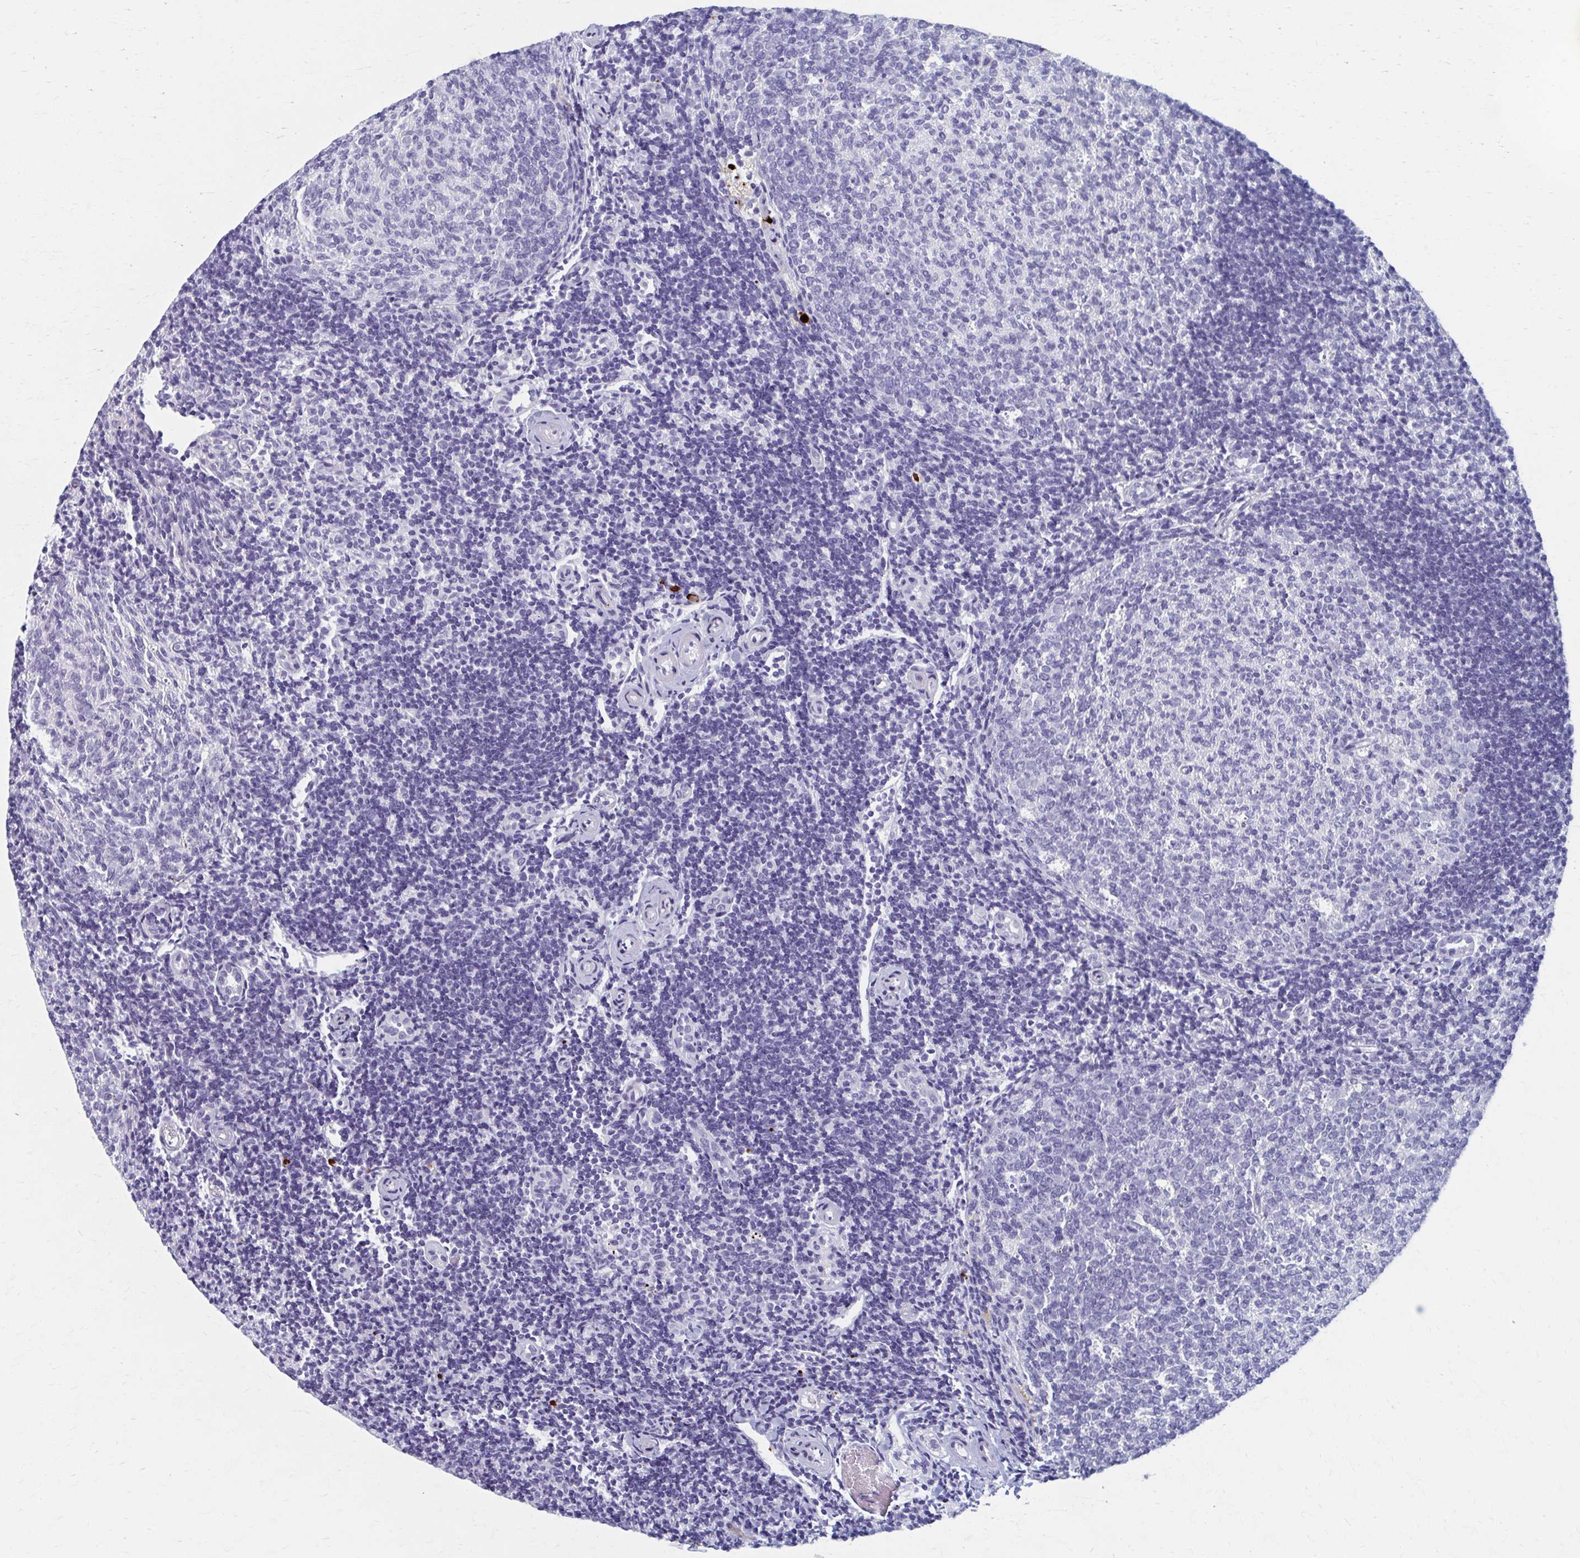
{"staining": {"intensity": "negative", "quantity": "none", "location": "none"}, "tissue": "tonsil", "cell_type": "Germinal center cells", "image_type": "normal", "snomed": [{"axis": "morphology", "description": "Normal tissue, NOS"}, {"axis": "topography", "description": "Tonsil"}], "caption": "DAB (3,3'-diaminobenzidine) immunohistochemical staining of benign human tonsil demonstrates no significant expression in germinal center cells.", "gene": "OLFM2", "patient": {"sex": "female", "age": 10}}